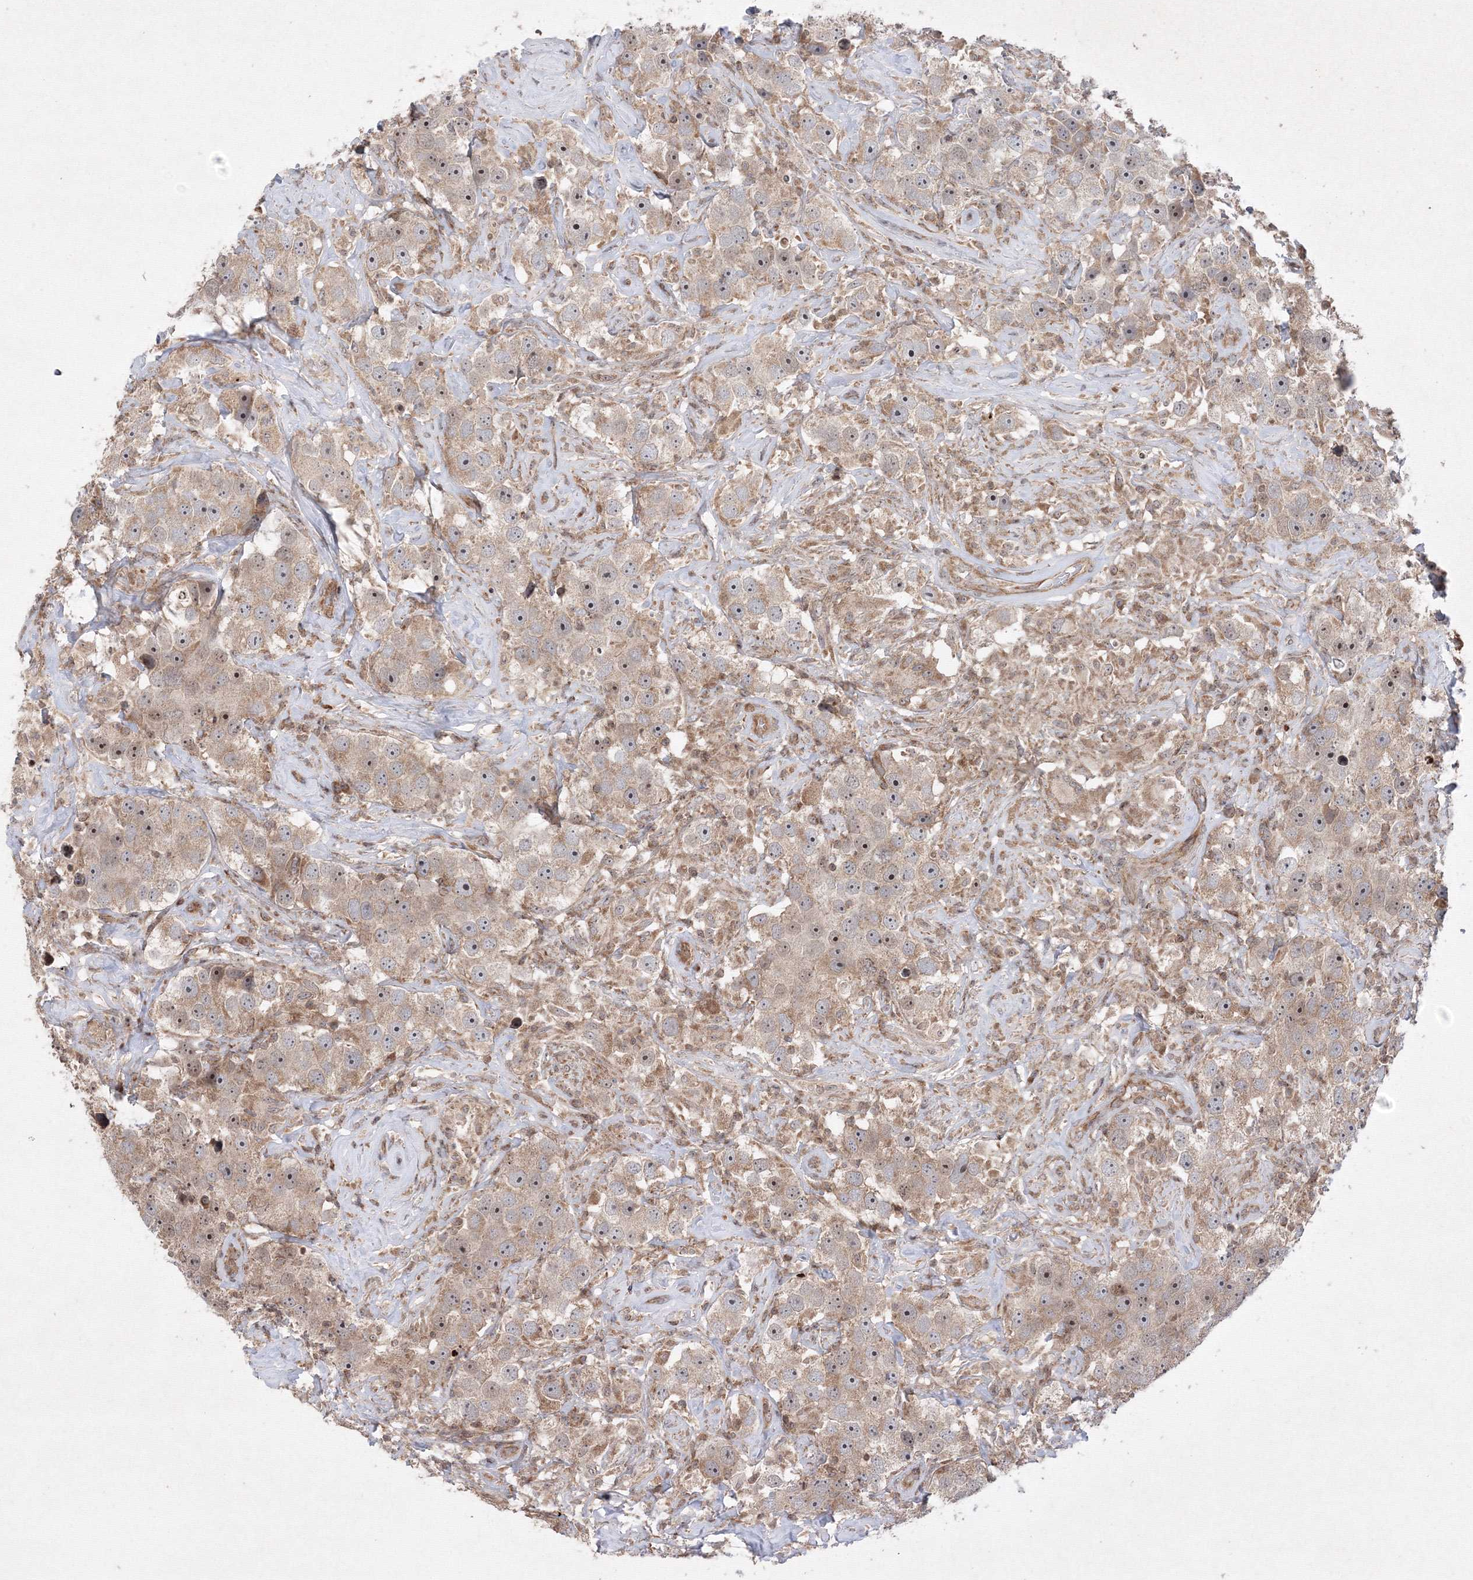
{"staining": {"intensity": "weak", "quantity": ">75%", "location": "cytoplasmic/membranous,nuclear"}, "tissue": "testis cancer", "cell_type": "Tumor cells", "image_type": "cancer", "snomed": [{"axis": "morphology", "description": "Seminoma, NOS"}, {"axis": "topography", "description": "Testis"}], "caption": "Seminoma (testis) stained with a brown dye reveals weak cytoplasmic/membranous and nuclear positive staining in approximately >75% of tumor cells.", "gene": "MKRN2", "patient": {"sex": "male", "age": 49}}